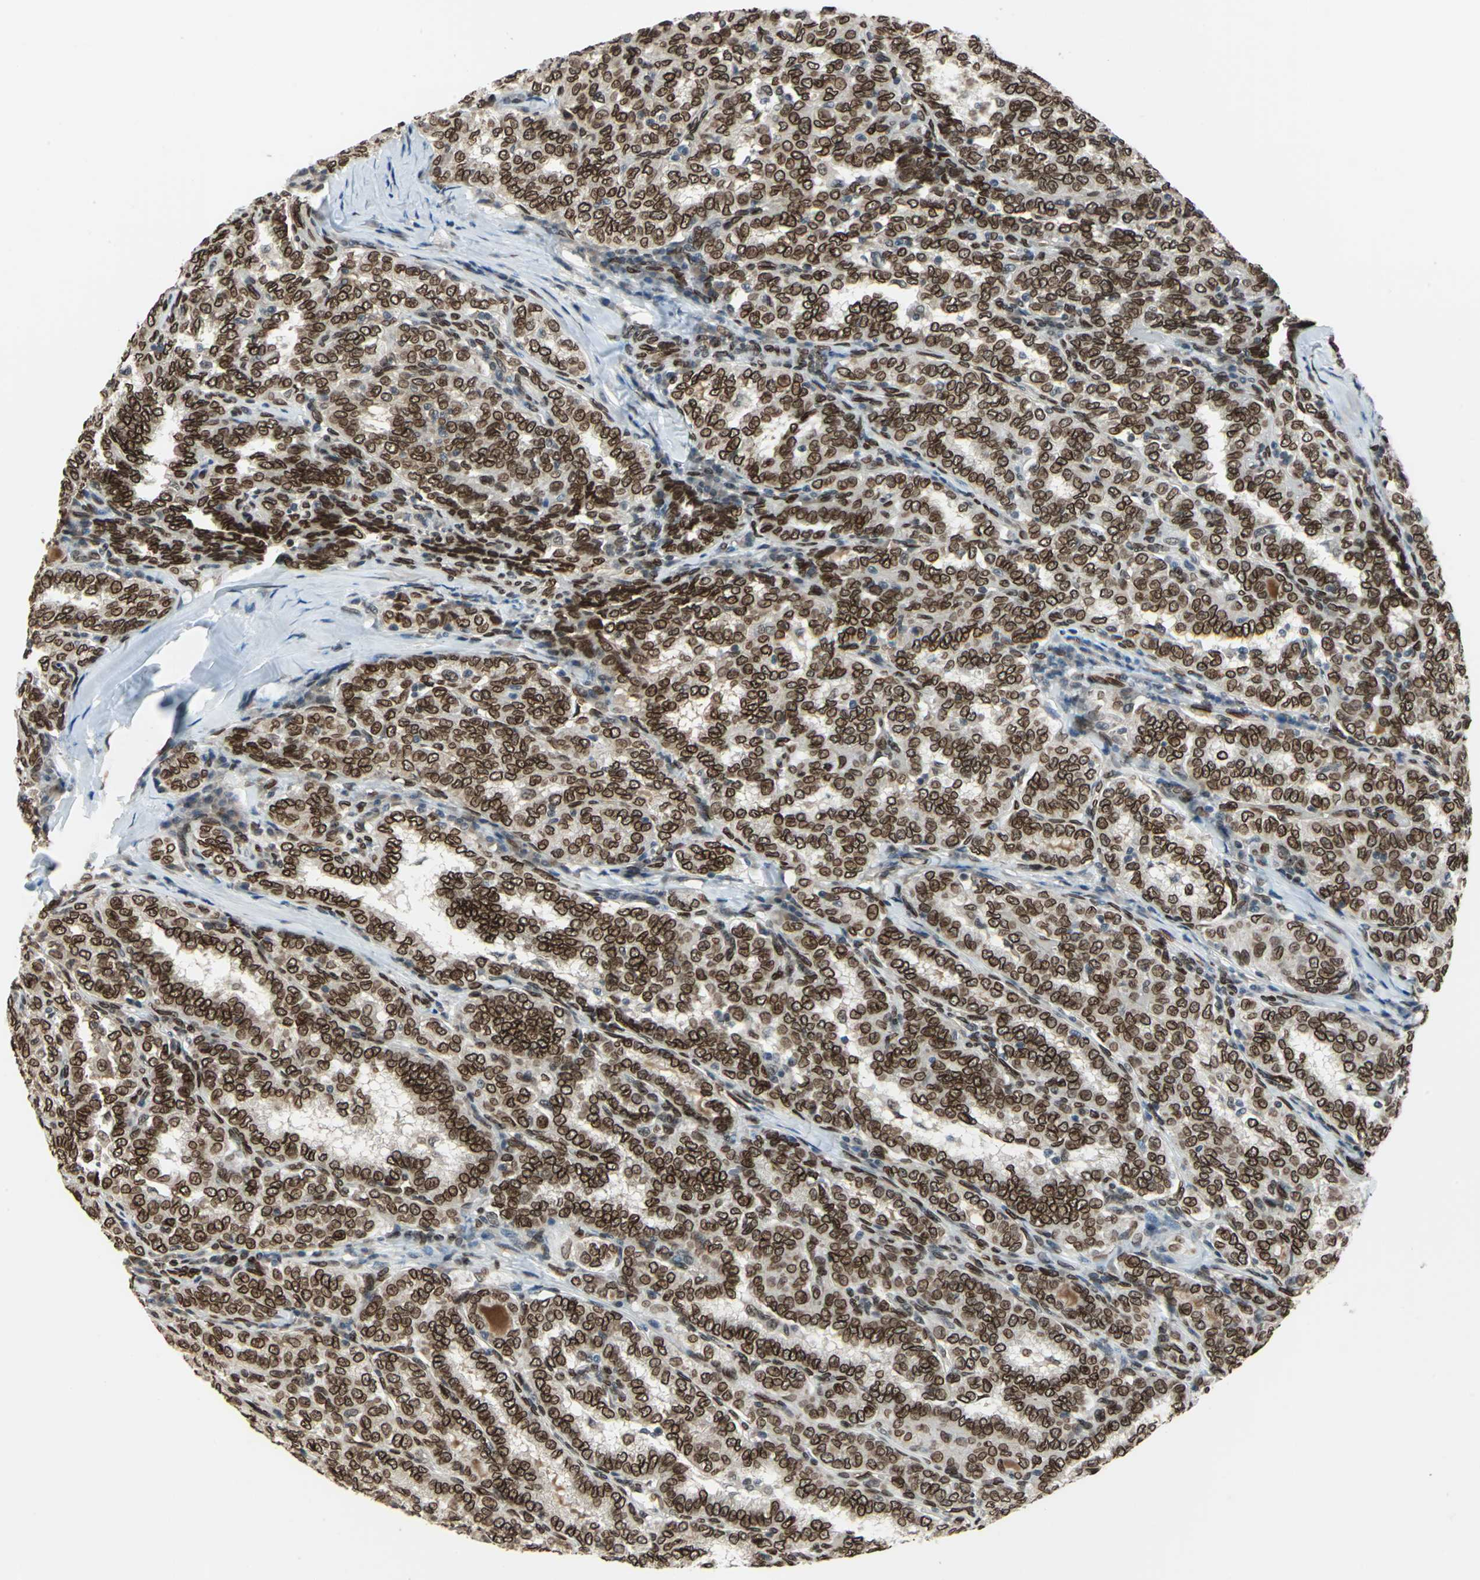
{"staining": {"intensity": "strong", "quantity": ">75%", "location": "cytoplasmic/membranous,nuclear"}, "tissue": "thyroid cancer", "cell_type": "Tumor cells", "image_type": "cancer", "snomed": [{"axis": "morphology", "description": "Papillary adenocarcinoma, NOS"}, {"axis": "topography", "description": "Thyroid gland"}], "caption": "Papillary adenocarcinoma (thyroid) was stained to show a protein in brown. There is high levels of strong cytoplasmic/membranous and nuclear staining in about >75% of tumor cells.", "gene": "ISY1", "patient": {"sex": "female", "age": 30}}